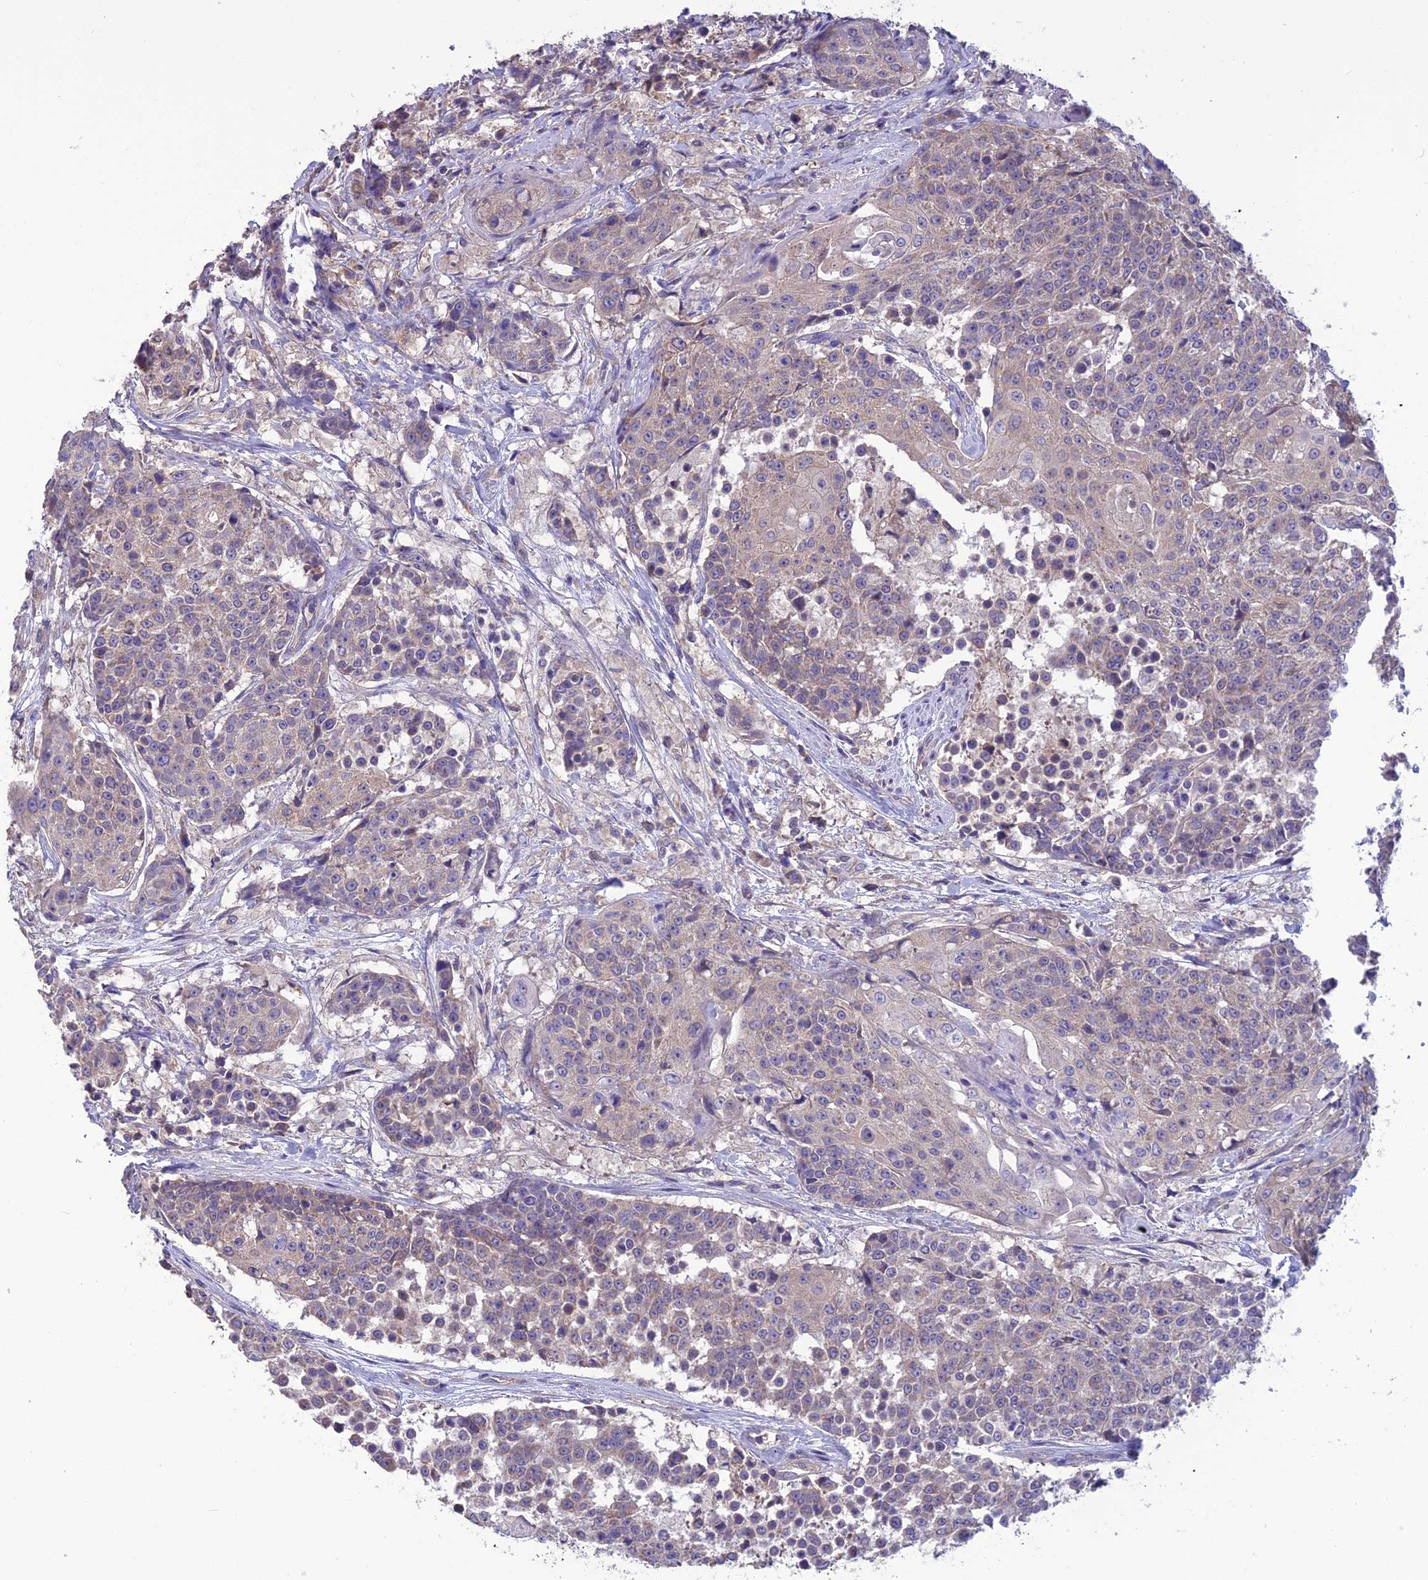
{"staining": {"intensity": "negative", "quantity": "none", "location": "none"}, "tissue": "urothelial cancer", "cell_type": "Tumor cells", "image_type": "cancer", "snomed": [{"axis": "morphology", "description": "Urothelial carcinoma, High grade"}, {"axis": "topography", "description": "Urinary bladder"}], "caption": "Human urothelial cancer stained for a protein using IHC exhibits no expression in tumor cells.", "gene": "PSMF1", "patient": {"sex": "female", "age": 63}}